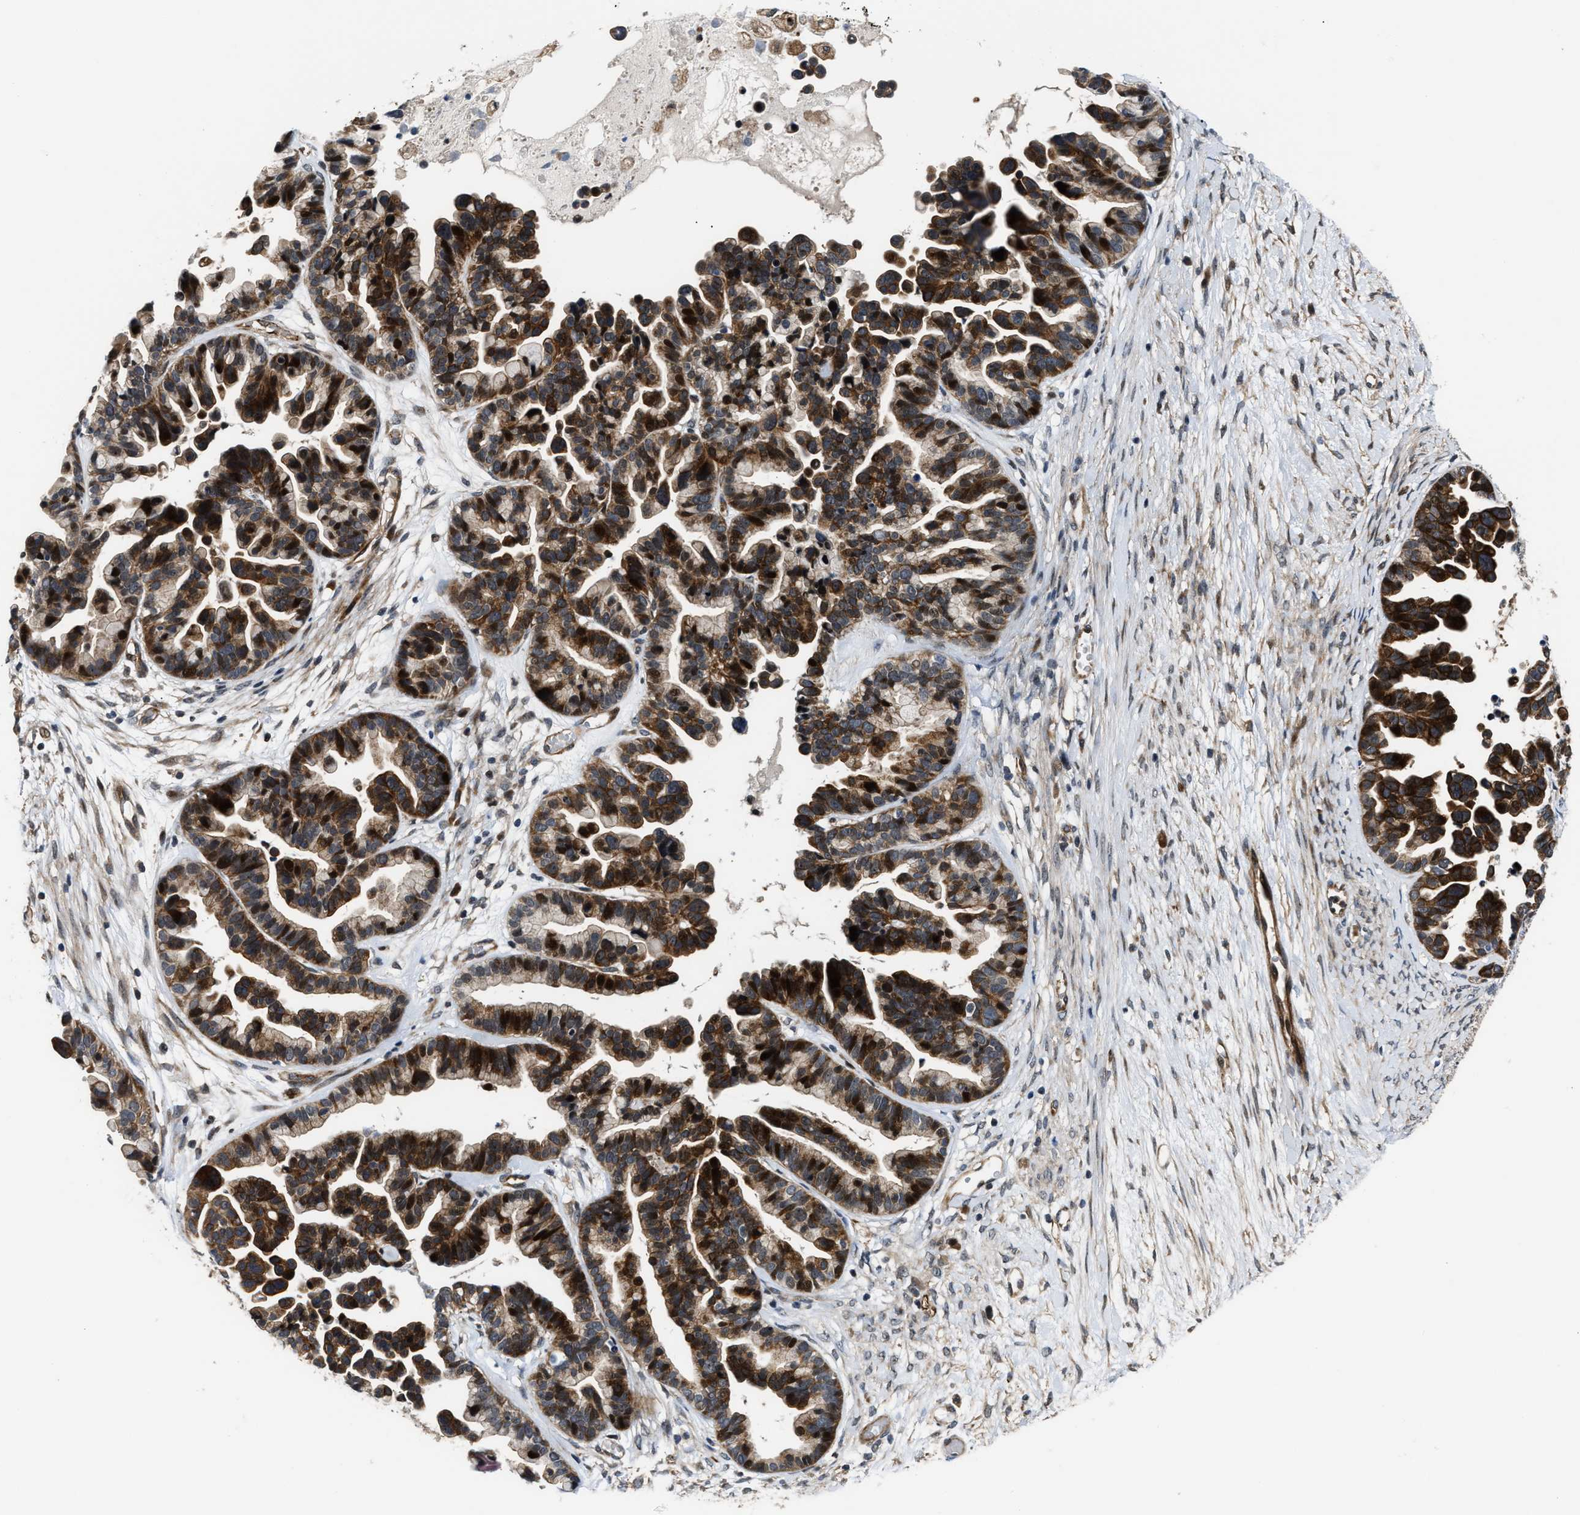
{"staining": {"intensity": "strong", "quantity": ">75%", "location": "cytoplasmic/membranous,nuclear"}, "tissue": "ovarian cancer", "cell_type": "Tumor cells", "image_type": "cancer", "snomed": [{"axis": "morphology", "description": "Cystadenocarcinoma, serous, NOS"}, {"axis": "topography", "description": "Ovary"}], "caption": "Ovarian cancer (serous cystadenocarcinoma) stained with a protein marker demonstrates strong staining in tumor cells.", "gene": "ALDH3A2", "patient": {"sex": "female", "age": 56}}